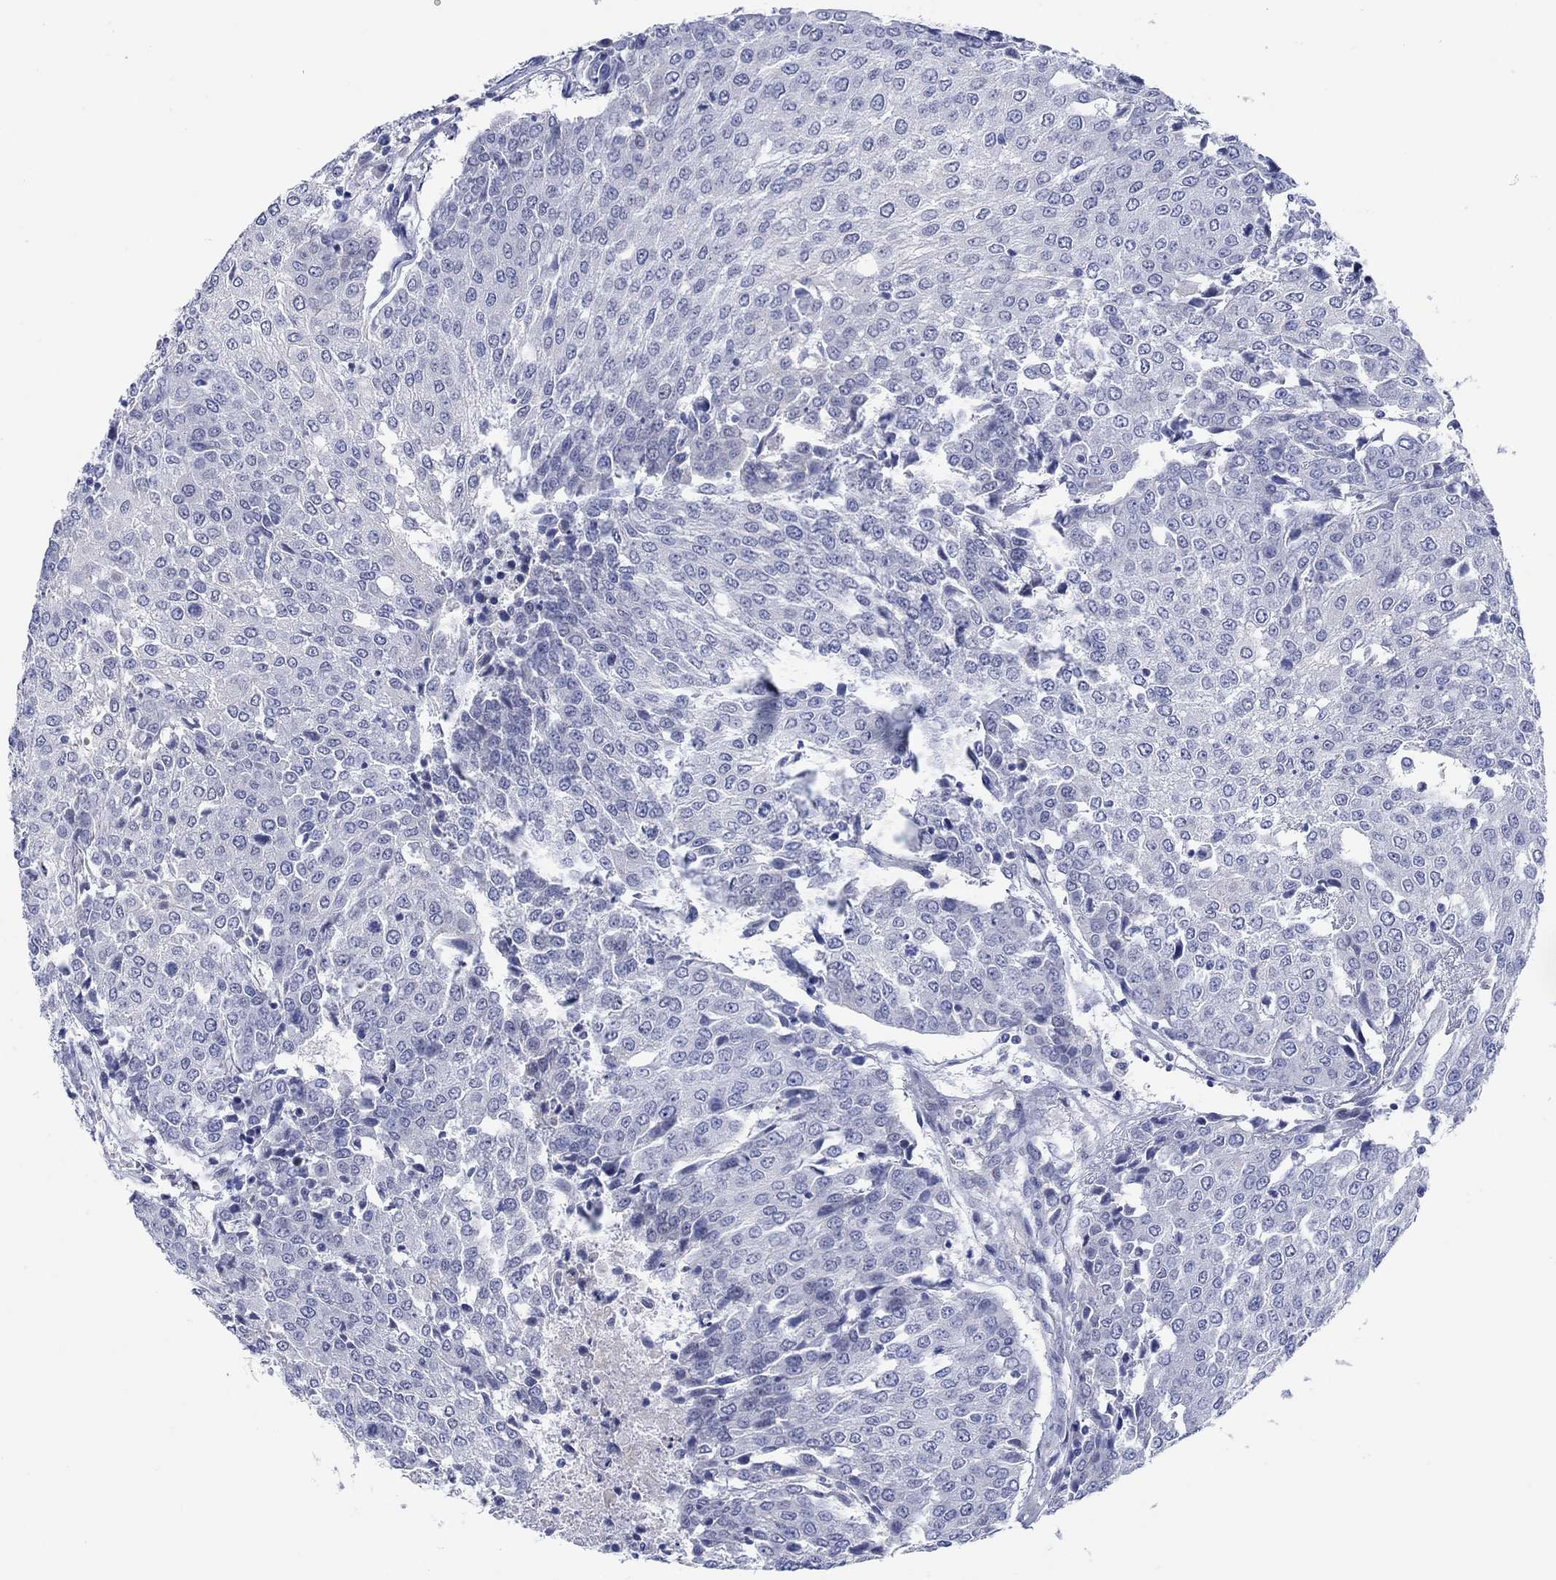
{"staining": {"intensity": "negative", "quantity": "none", "location": "none"}, "tissue": "urothelial cancer", "cell_type": "Tumor cells", "image_type": "cancer", "snomed": [{"axis": "morphology", "description": "Urothelial carcinoma, High grade"}, {"axis": "topography", "description": "Urinary bladder"}], "caption": "A high-resolution micrograph shows immunohistochemistry staining of urothelial cancer, which reveals no significant positivity in tumor cells.", "gene": "KRT222", "patient": {"sex": "female", "age": 85}}